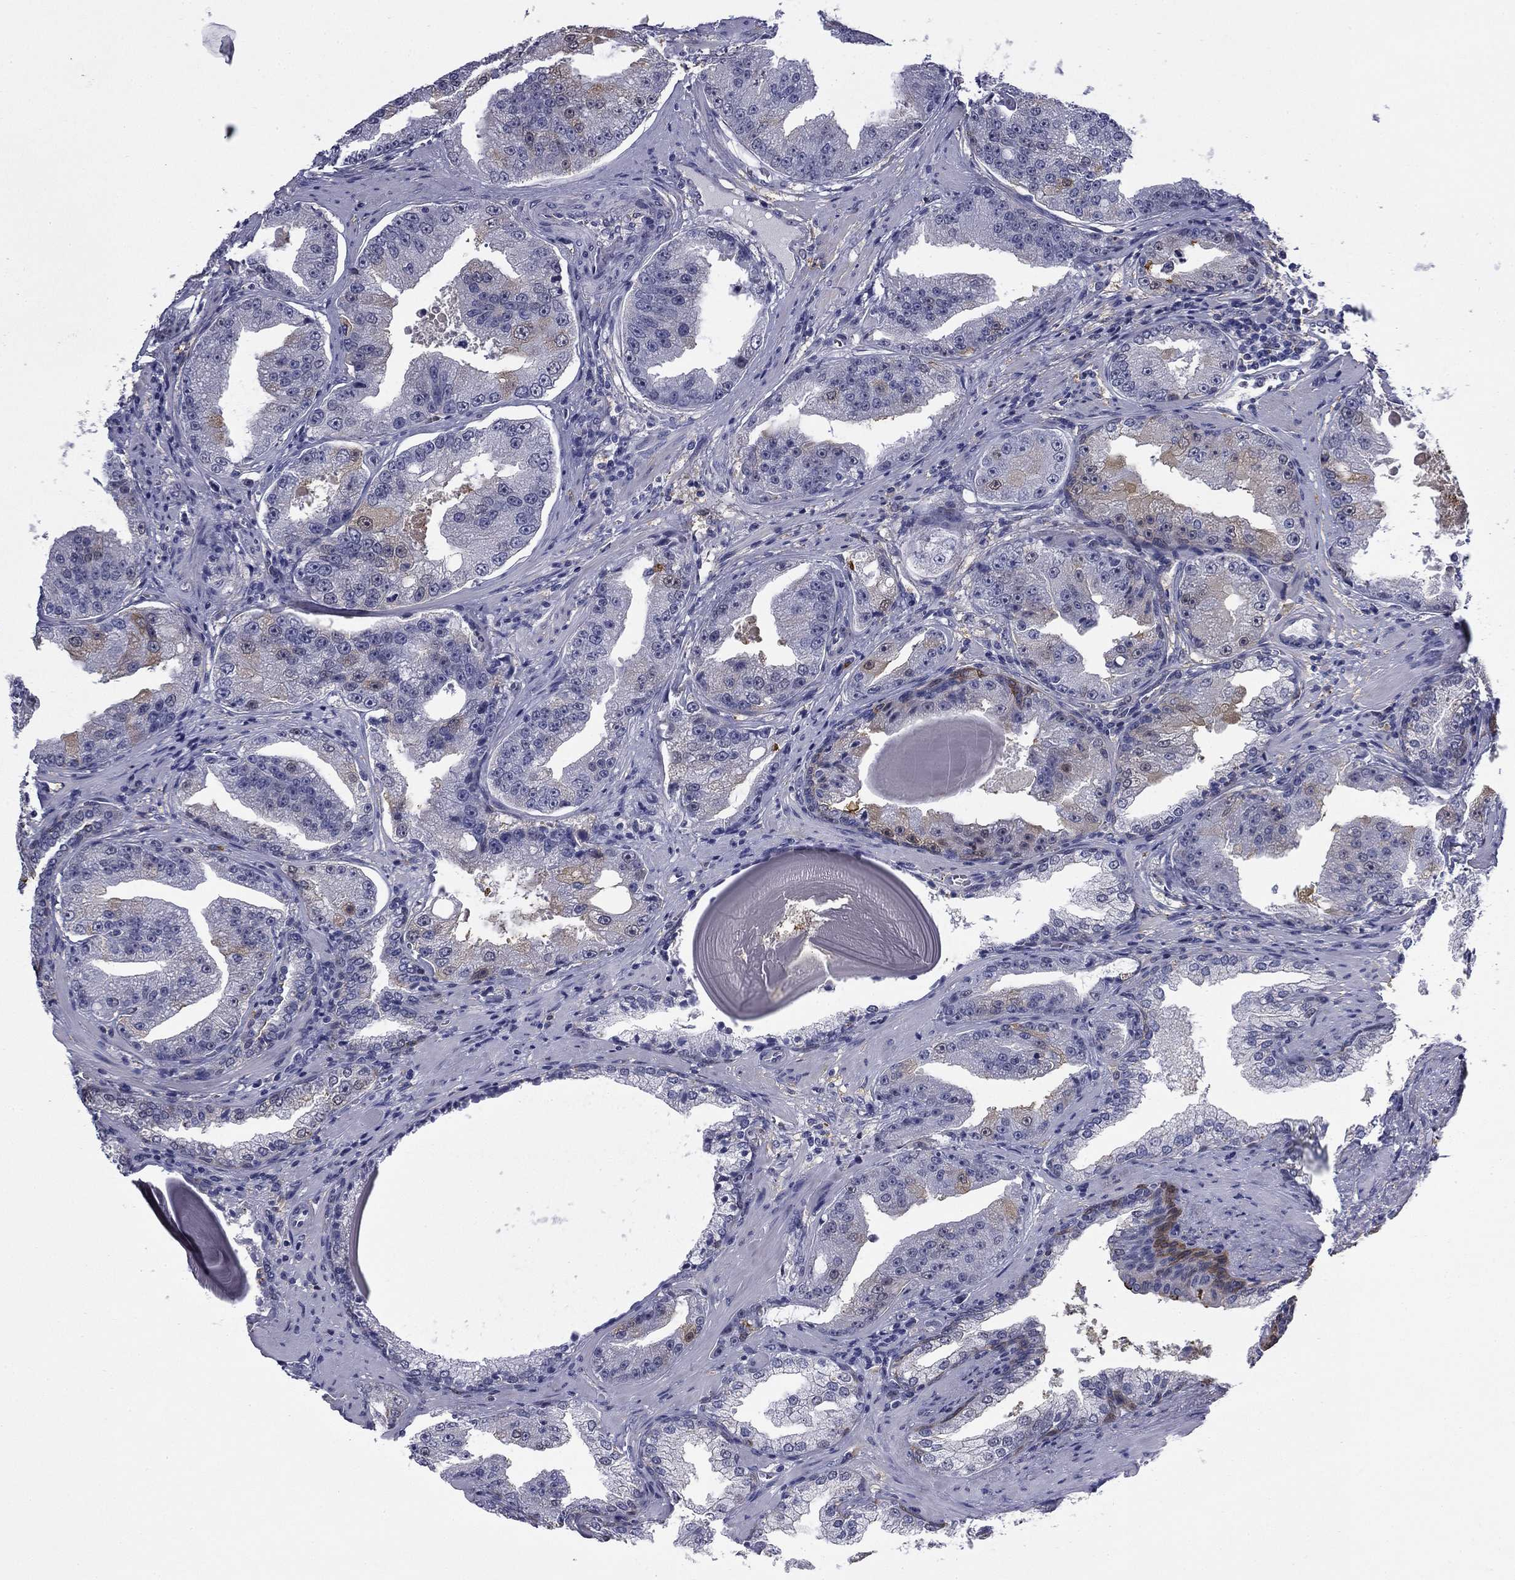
{"staining": {"intensity": "negative", "quantity": "none", "location": "none"}, "tissue": "prostate cancer", "cell_type": "Tumor cells", "image_type": "cancer", "snomed": [{"axis": "morphology", "description": "Adenocarcinoma, Low grade"}, {"axis": "topography", "description": "Prostate"}], "caption": "Prostate cancer (low-grade adenocarcinoma) stained for a protein using immunohistochemistry reveals no positivity tumor cells.", "gene": "BCL2L14", "patient": {"sex": "male", "age": 62}}